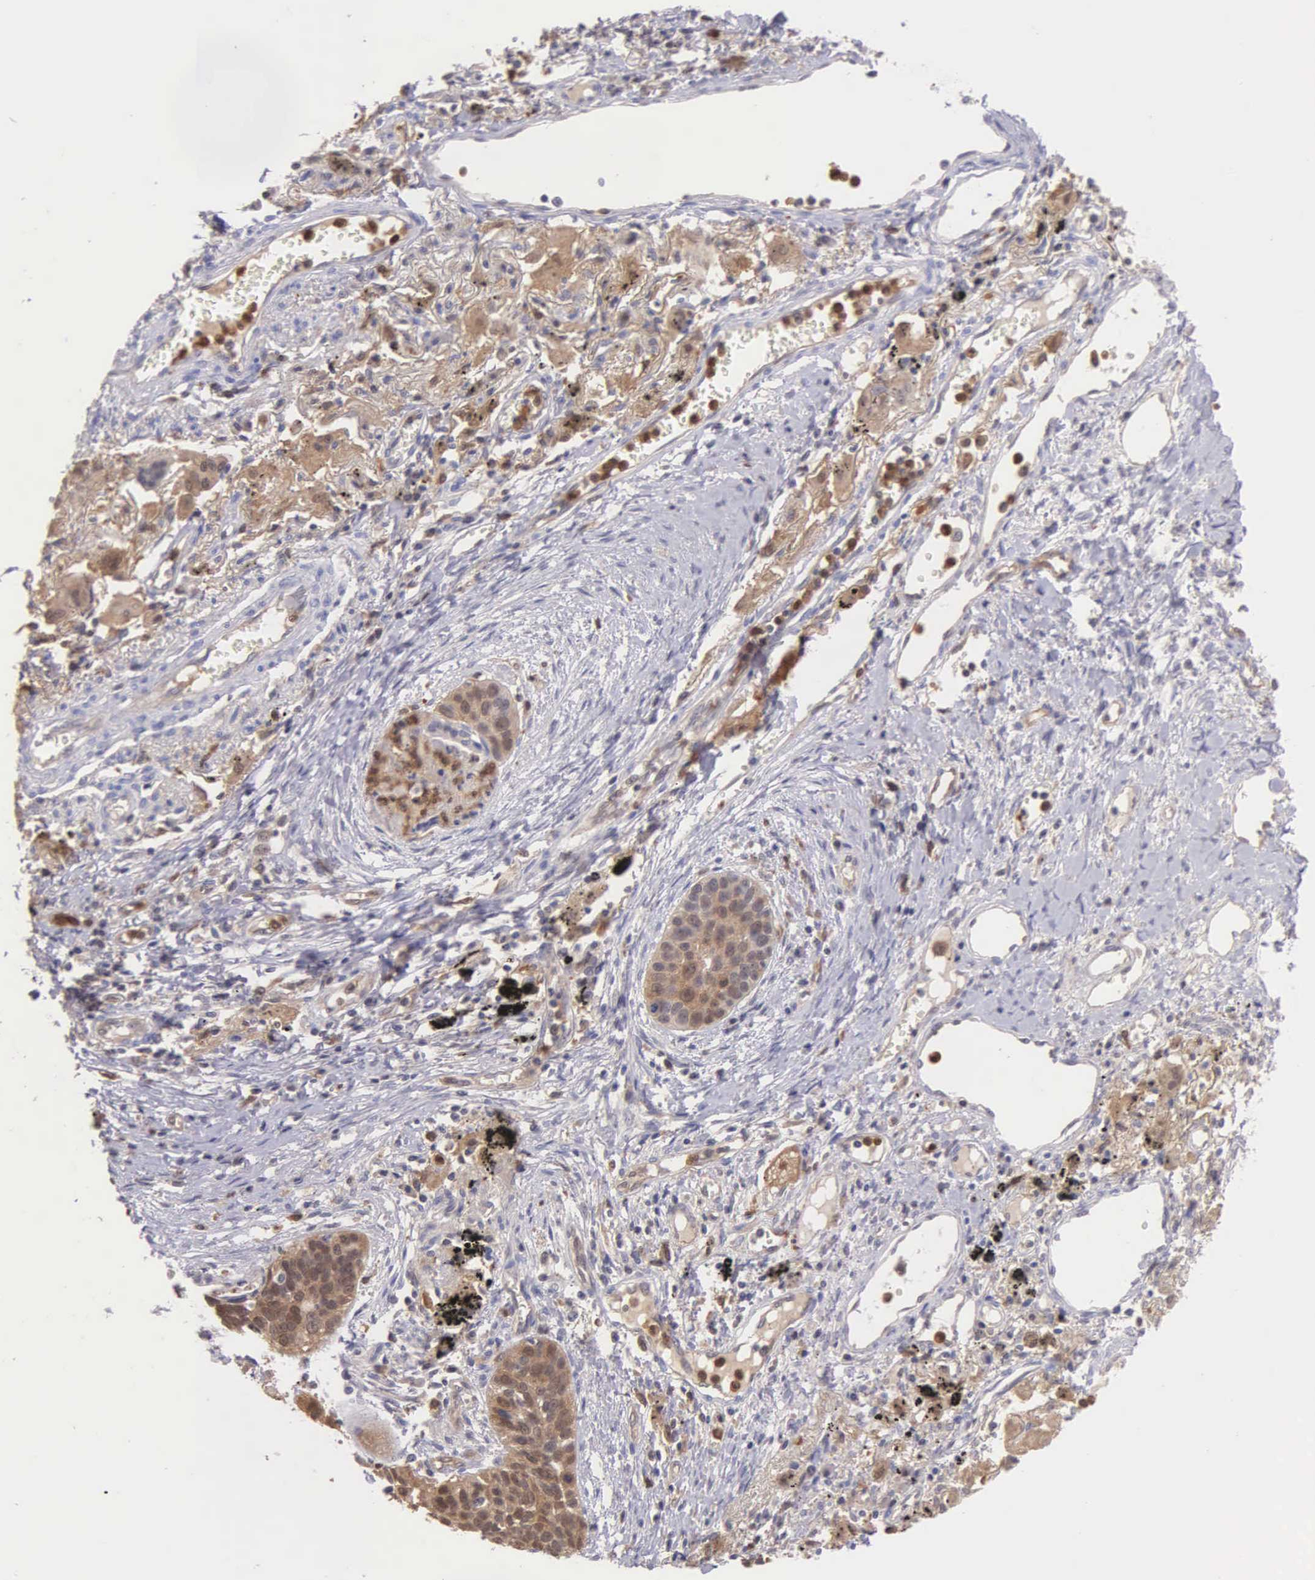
{"staining": {"intensity": "moderate", "quantity": ">75%", "location": "cytoplasmic/membranous"}, "tissue": "lung cancer", "cell_type": "Tumor cells", "image_type": "cancer", "snomed": [{"axis": "morphology", "description": "Squamous cell carcinoma, NOS"}, {"axis": "topography", "description": "Lung"}], "caption": "Immunohistochemistry (IHC) of human lung squamous cell carcinoma exhibits medium levels of moderate cytoplasmic/membranous expression in about >75% of tumor cells. Using DAB (brown) and hematoxylin (blue) stains, captured at high magnification using brightfield microscopy.", "gene": "BID", "patient": {"sex": "male", "age": 71}}